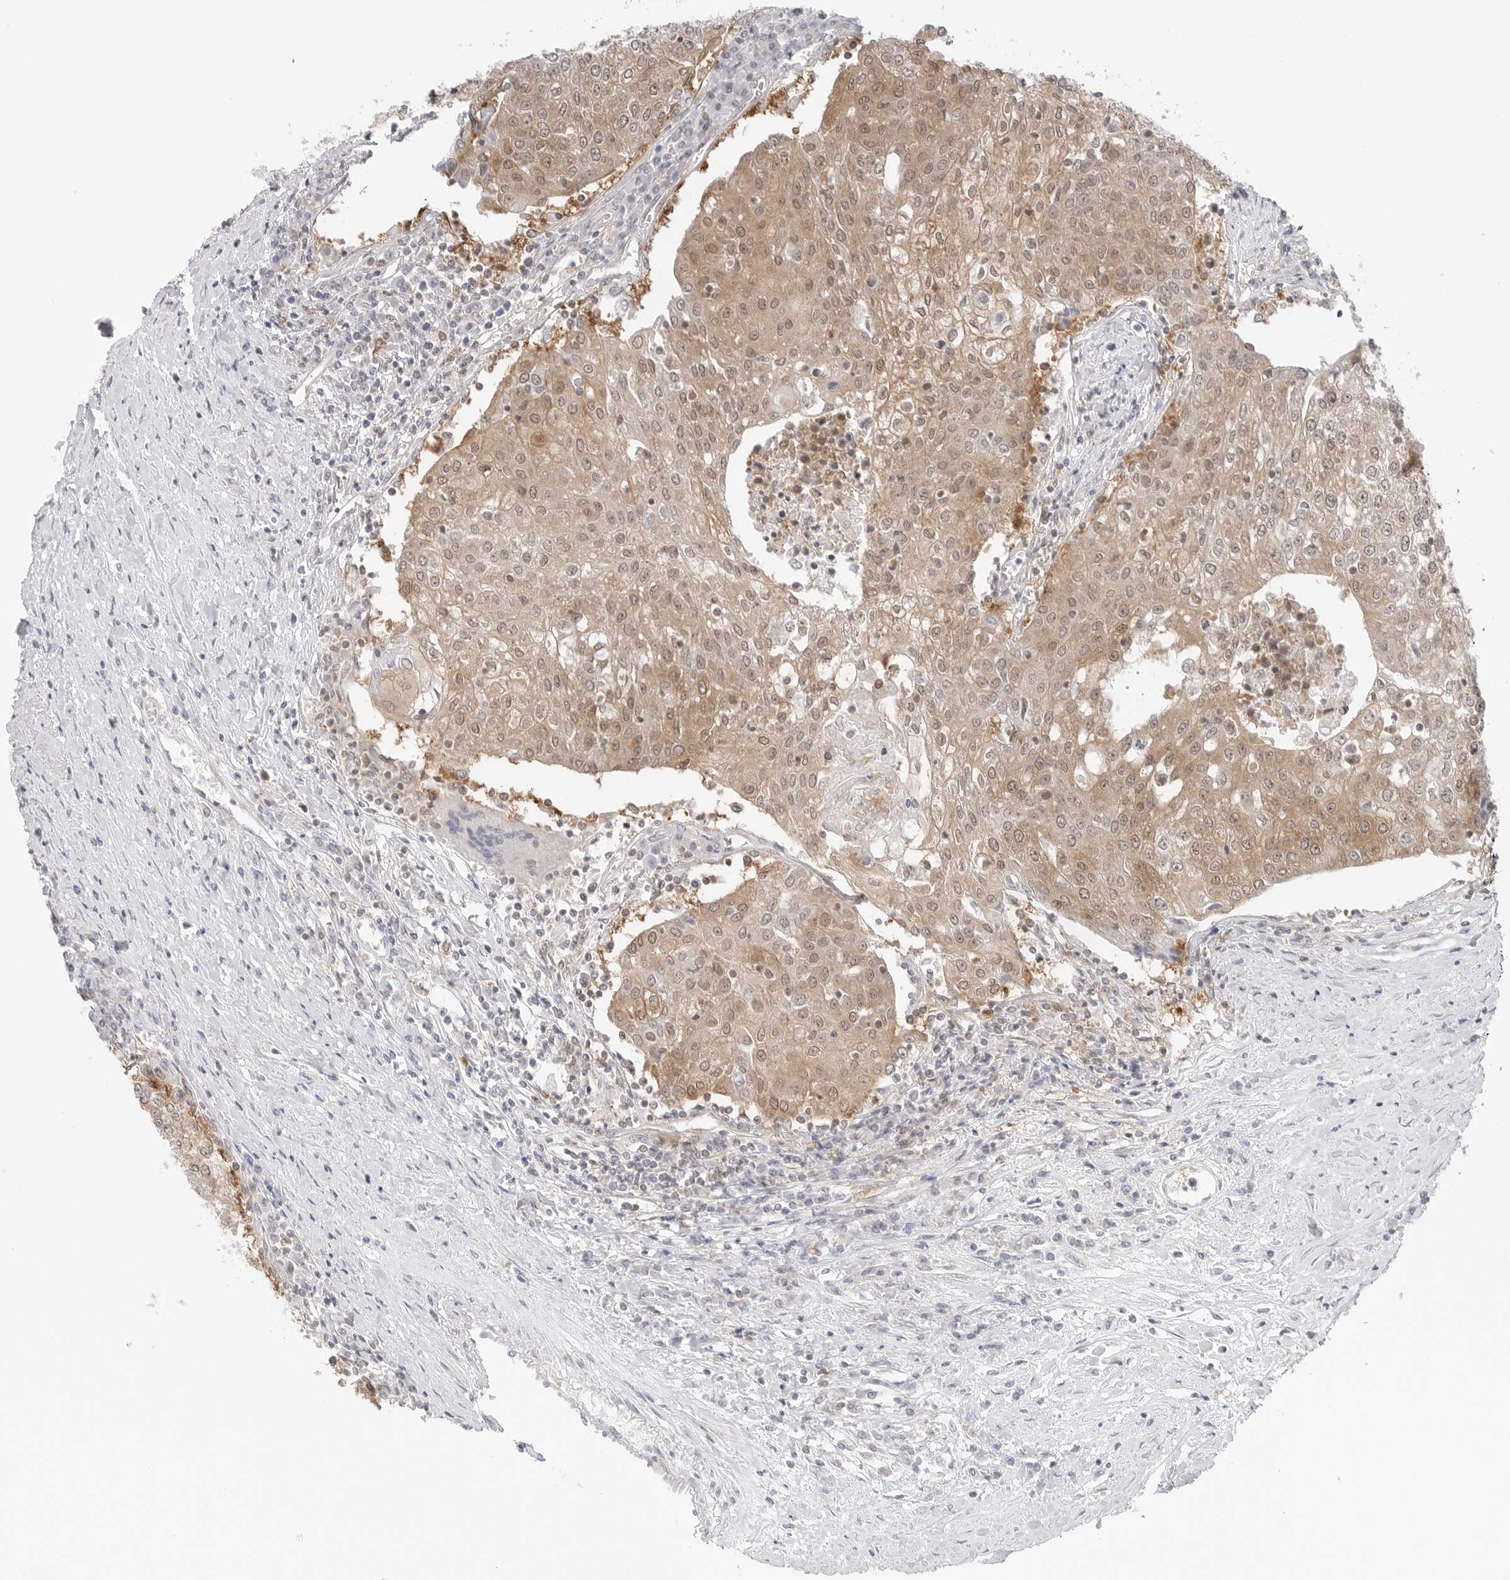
{"staining": {"intensity": "moderate", "quantity": ">75%", "location": "cytoplasmic/membranous,nuclear"}, "tissue": "urothelial cancer", "cell_type": "Tumor cells", "image_type": "cancer", "snomed": [{"axis": "morphology", "description": "Urothelial carcinoma, High grade"}, {"axis": "topography", "description": "Urinary bladder"}], "caption": "A brown stain labels moderate cytoplasmic/membranous and nuclear staining of a protein in human urothelial cancer tumor cells.", "gene": "NUDC", "patient": {"sex": "female", "age": 85}}